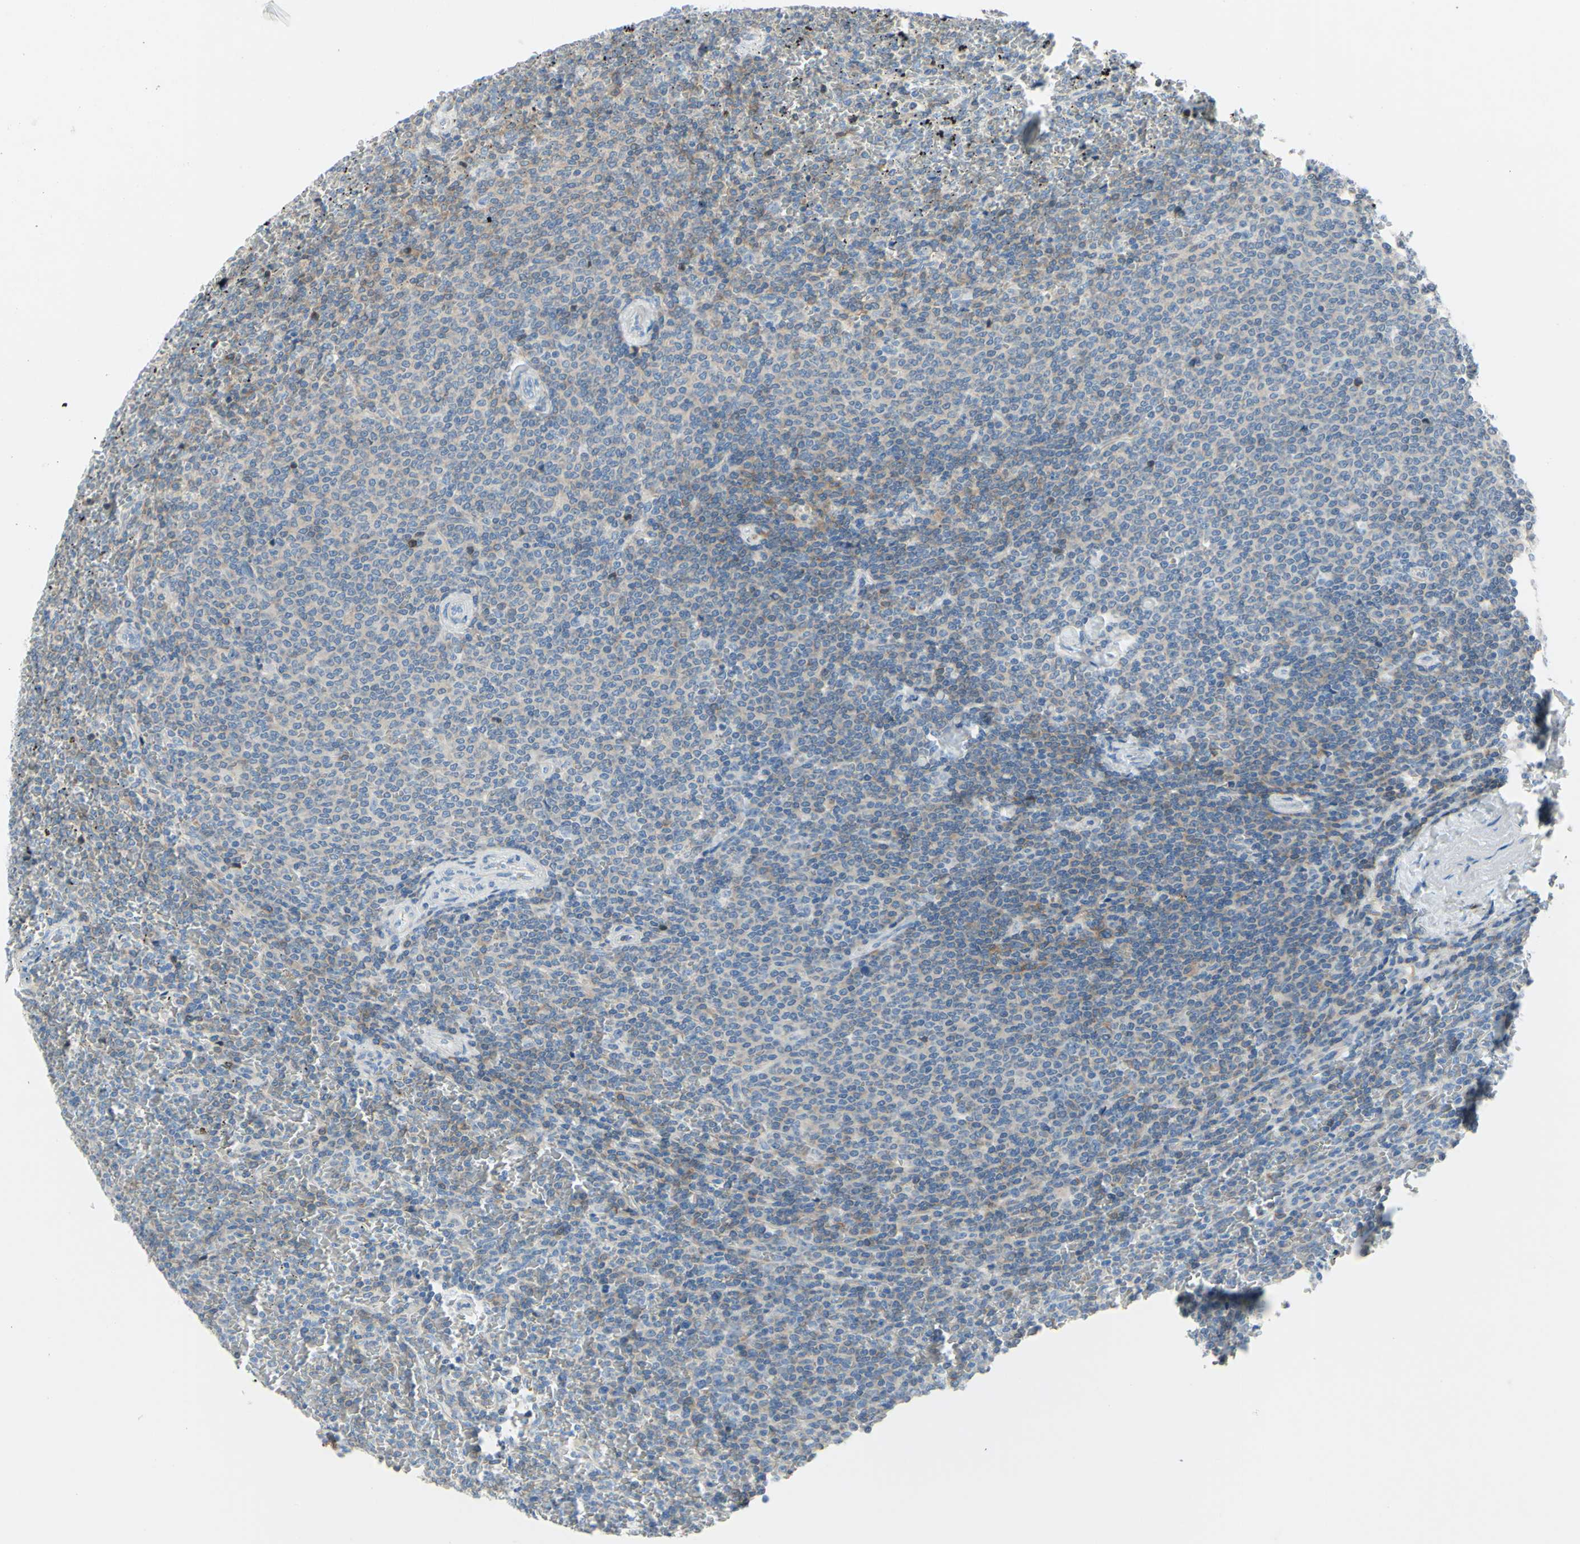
{"staining": {"intensity": "weak", "quantity": "25%-75%", "location": "cytoplasmic/membranous"}, "tissue": "lymphoma", "cell_type": "Tumor cells", "image_type": "cancer", "snomed": [{"axis": "morphology", "description": "Malignant lymphoma, non-Hodgkin's type, Low grade"}, {"axis": "topography", "description": "Spleen"}], "caption": "Brown immunohistochemical staining in human low-grade malignant lymphoma, non-Hodgkin's type demonstrates weak cytoplasmic/membranous positivity in approximately 25%-75% of tumor cells. Using DAB (brown) and hematoxylin (blue) stains, captured at high magnification using brightfield microscopy.", "gene": "MUC1", "patient": {"sex": "female", "age": 77}}